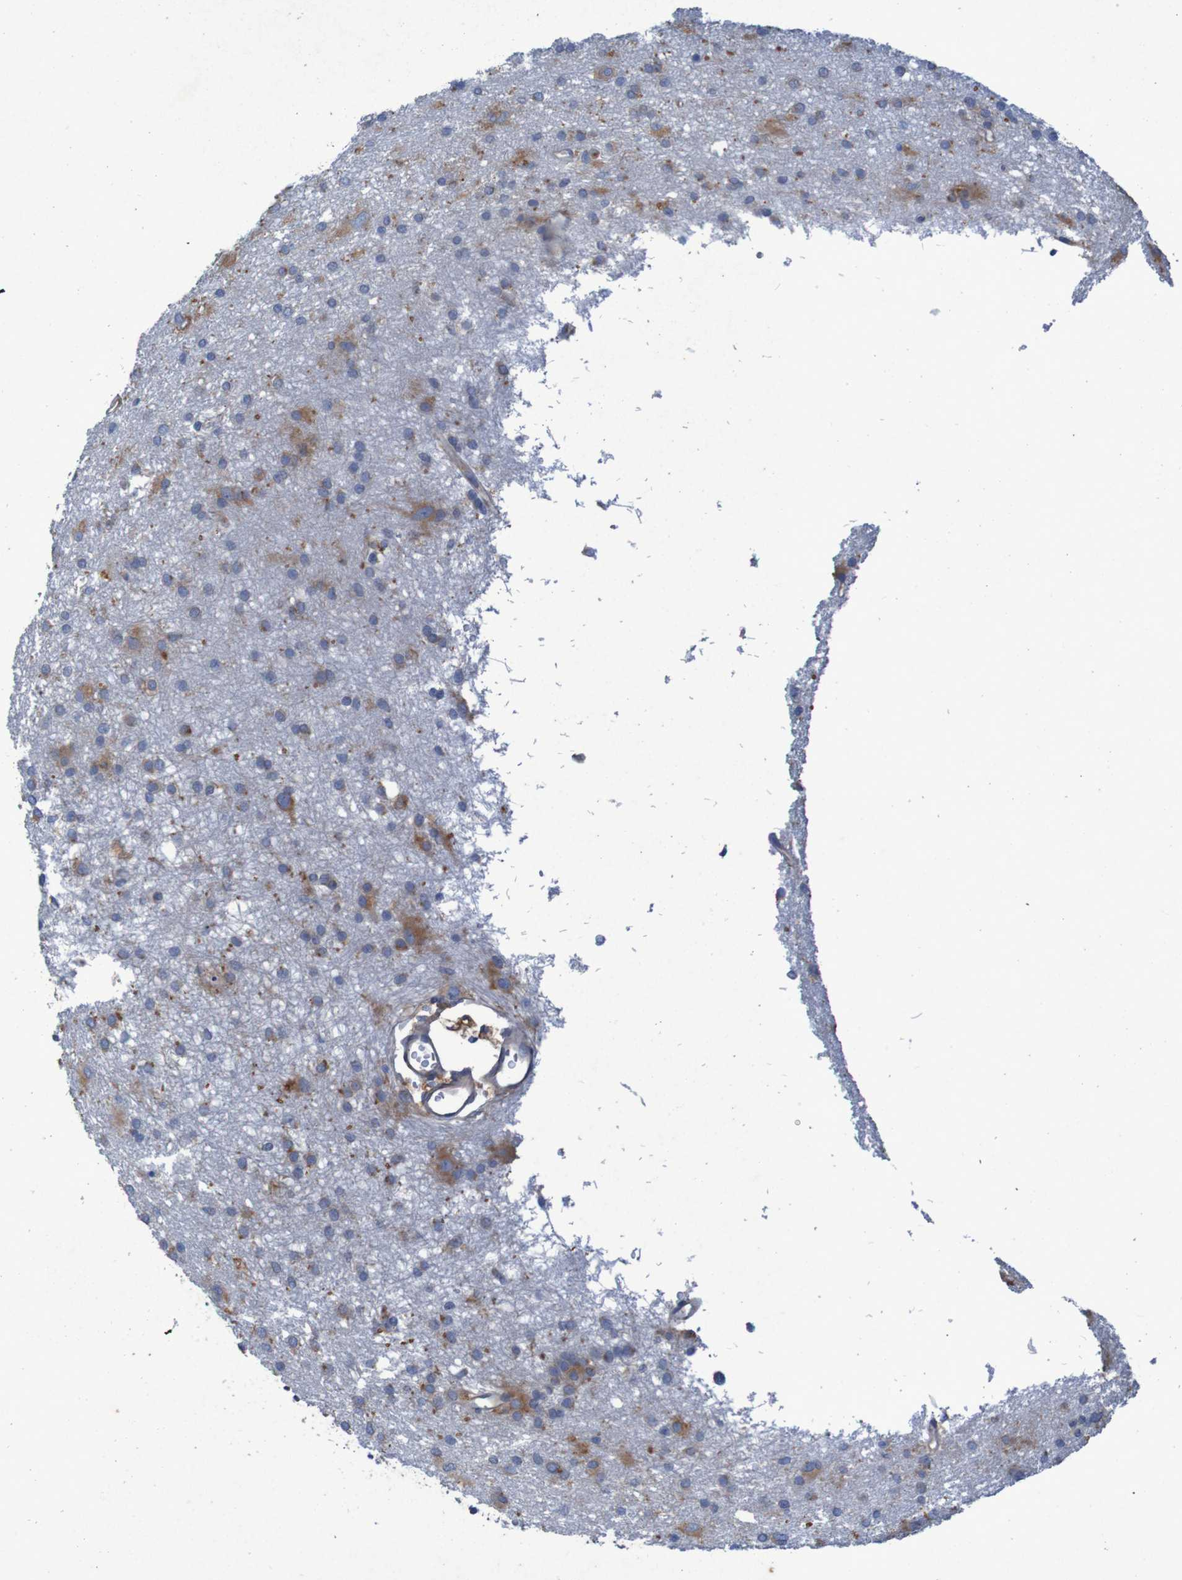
{"staining": {"intensity": "moderate", "quantity": "25%-75%", "location": "cytoplasmic/membranous"}, "tissue": "glioma", "cell_type": "Tumor cells", "image_type": "cancer", "snomed": [{"axis": "morphology", "description": "Glioma, malignant, High grade"}, {"axis": "topography", "description": "Brain"}], "caption": "Immunohistochemistry (IHC) image of malignant glioma (high-grade) stained for a protein (brown), which reveals medium levels of moderate cytoplasmic/membranous positivity in approximately 25%-75% of tumor cells.", "gene": "RPL10", "patient": {"sex": "female", "age": 59}}